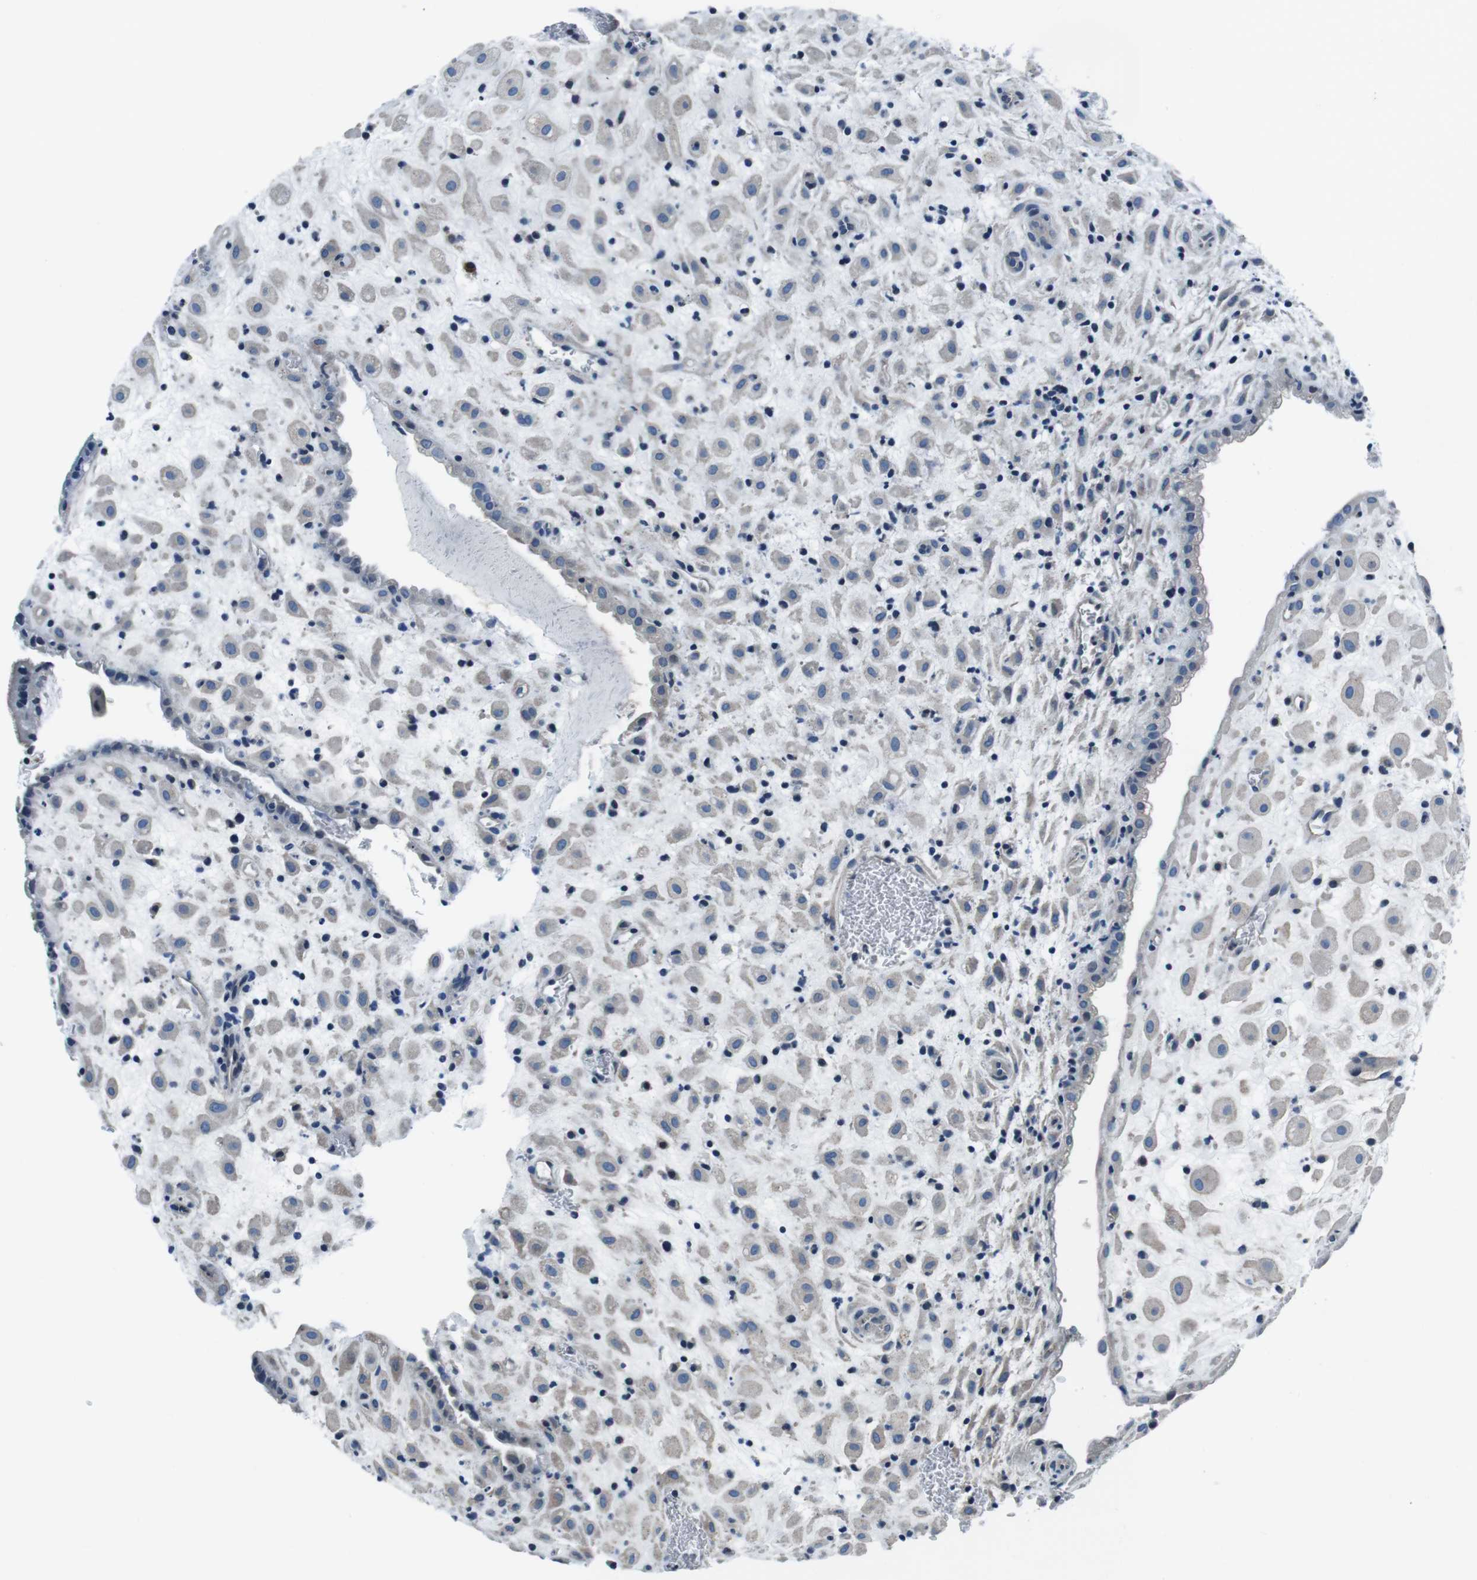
{"staining": {"intensity": "negative", "quantity": "none", "location": "none"}, "tissue": "placenta", "cell_type": "Decidual cells", "image_type": "normal", "snomed": [{"axis": "morphology", "description": "Normal tissue, NOS"}, {"axis": "topography", "description": "Placenta"}], "caption": "Immunohistochemistry histopathology image of normal human placenta stained for a protein (brown), which shows no staining in decidual cells. The staining is performed using DAB brown chromogen with nuclei counter-stained in using hematoxylin.", "gene": "KCNJ5", "patient": {"sex": "female", "age": 35}}